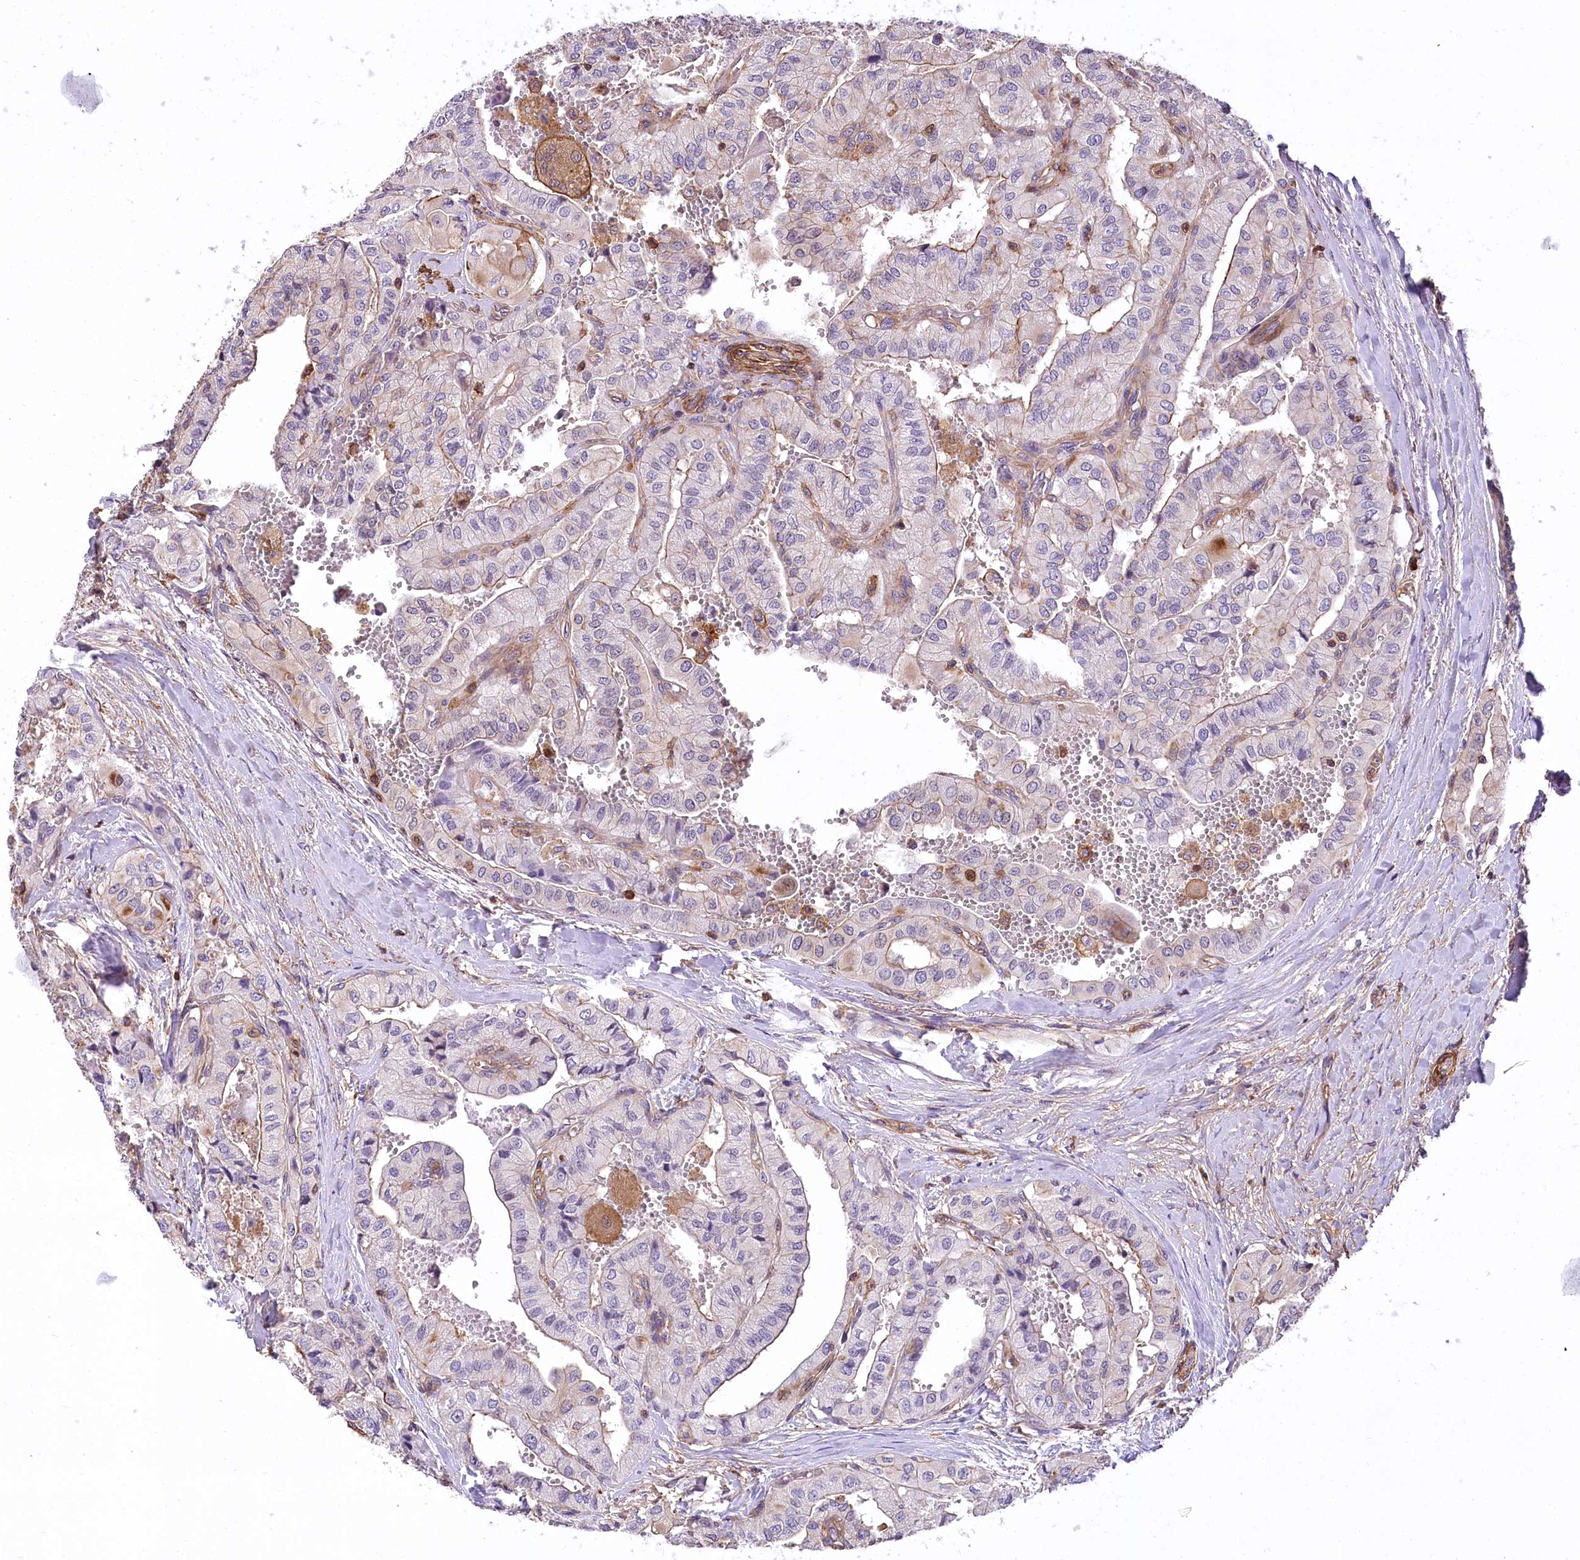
{"staining": {"intensity": "moderate", "quantity": "<25%", "location": "cytoplasmic/membranous"}, "tissue": "thyroid cancer", "cell_type": "Tumor cells", "image_type": "cancer", "snomed": [{"axis": "morphology", "description": "Papillary adenocarcinoma, NOS"}, {"axis": "topography", "description": "Thyroid gland"}], "caption": "Immunohistochemical staining of human thyroid papillary adenocarcinoma demonstrates moderate cytoplasmic/membranous protein expression in approximately <25% of tumor cells.", "gene": "DPP3", "patient": {"sex": "female", "age": 59}}